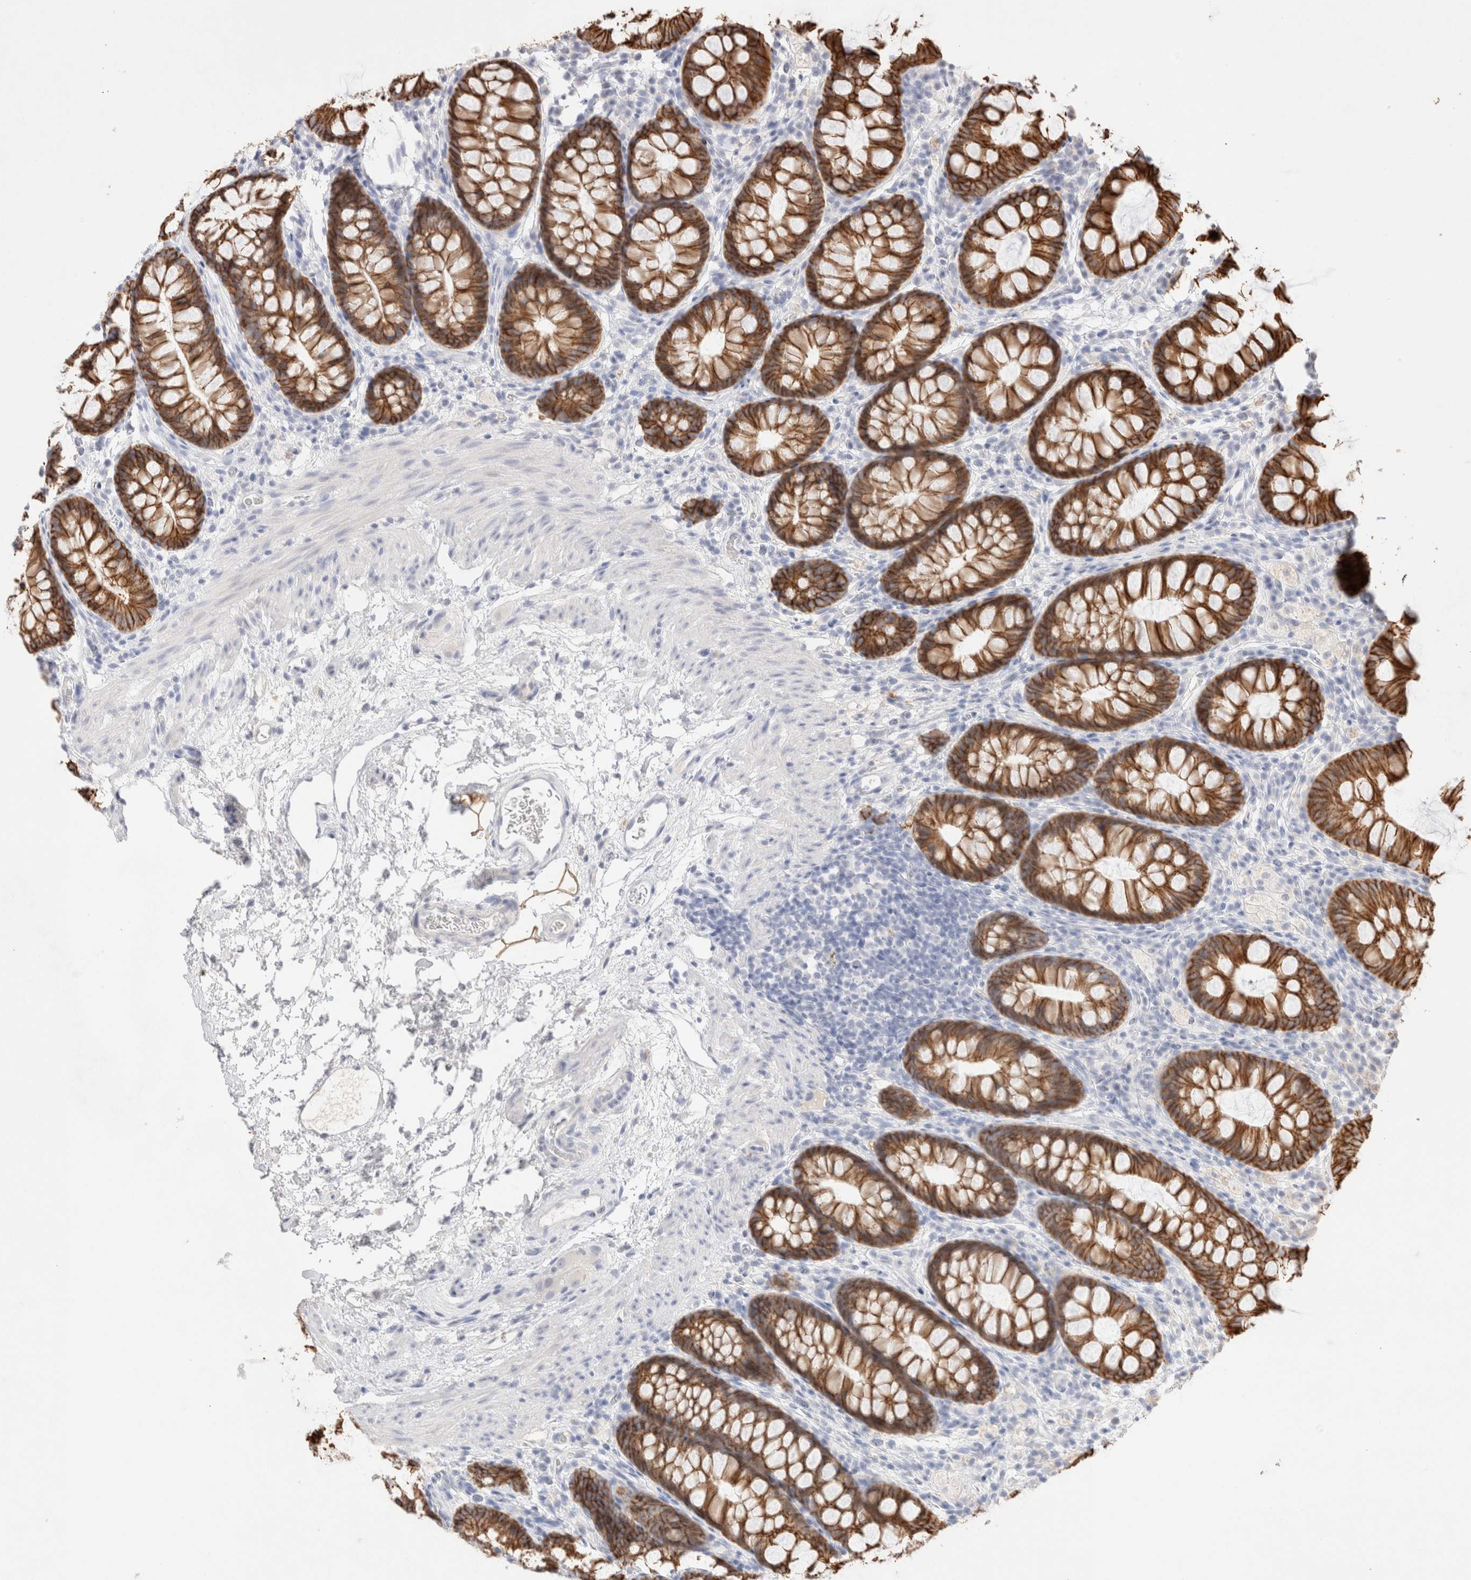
{"staining": {"intensity": "negative", "quantity": "none", "location": "none"}, "tissue": "colon", "cell_type": "Endothelial cells", "image_type": "normal", "snomed": [{"axis": "morphology", "description": "Normal tissue, NOS"}, {"axis": "topography", "description": "Colon"}], "caption": "DAB (3,3'-diaminobenzidine) immunohistochemical staining of normal colon reveals no significant expression in endothelial cells. (Immunohistochemistry, brightfield microscopy, high magnification).", "gene": "EPCAM", "patient": {"sex": "female", "age": 62}}